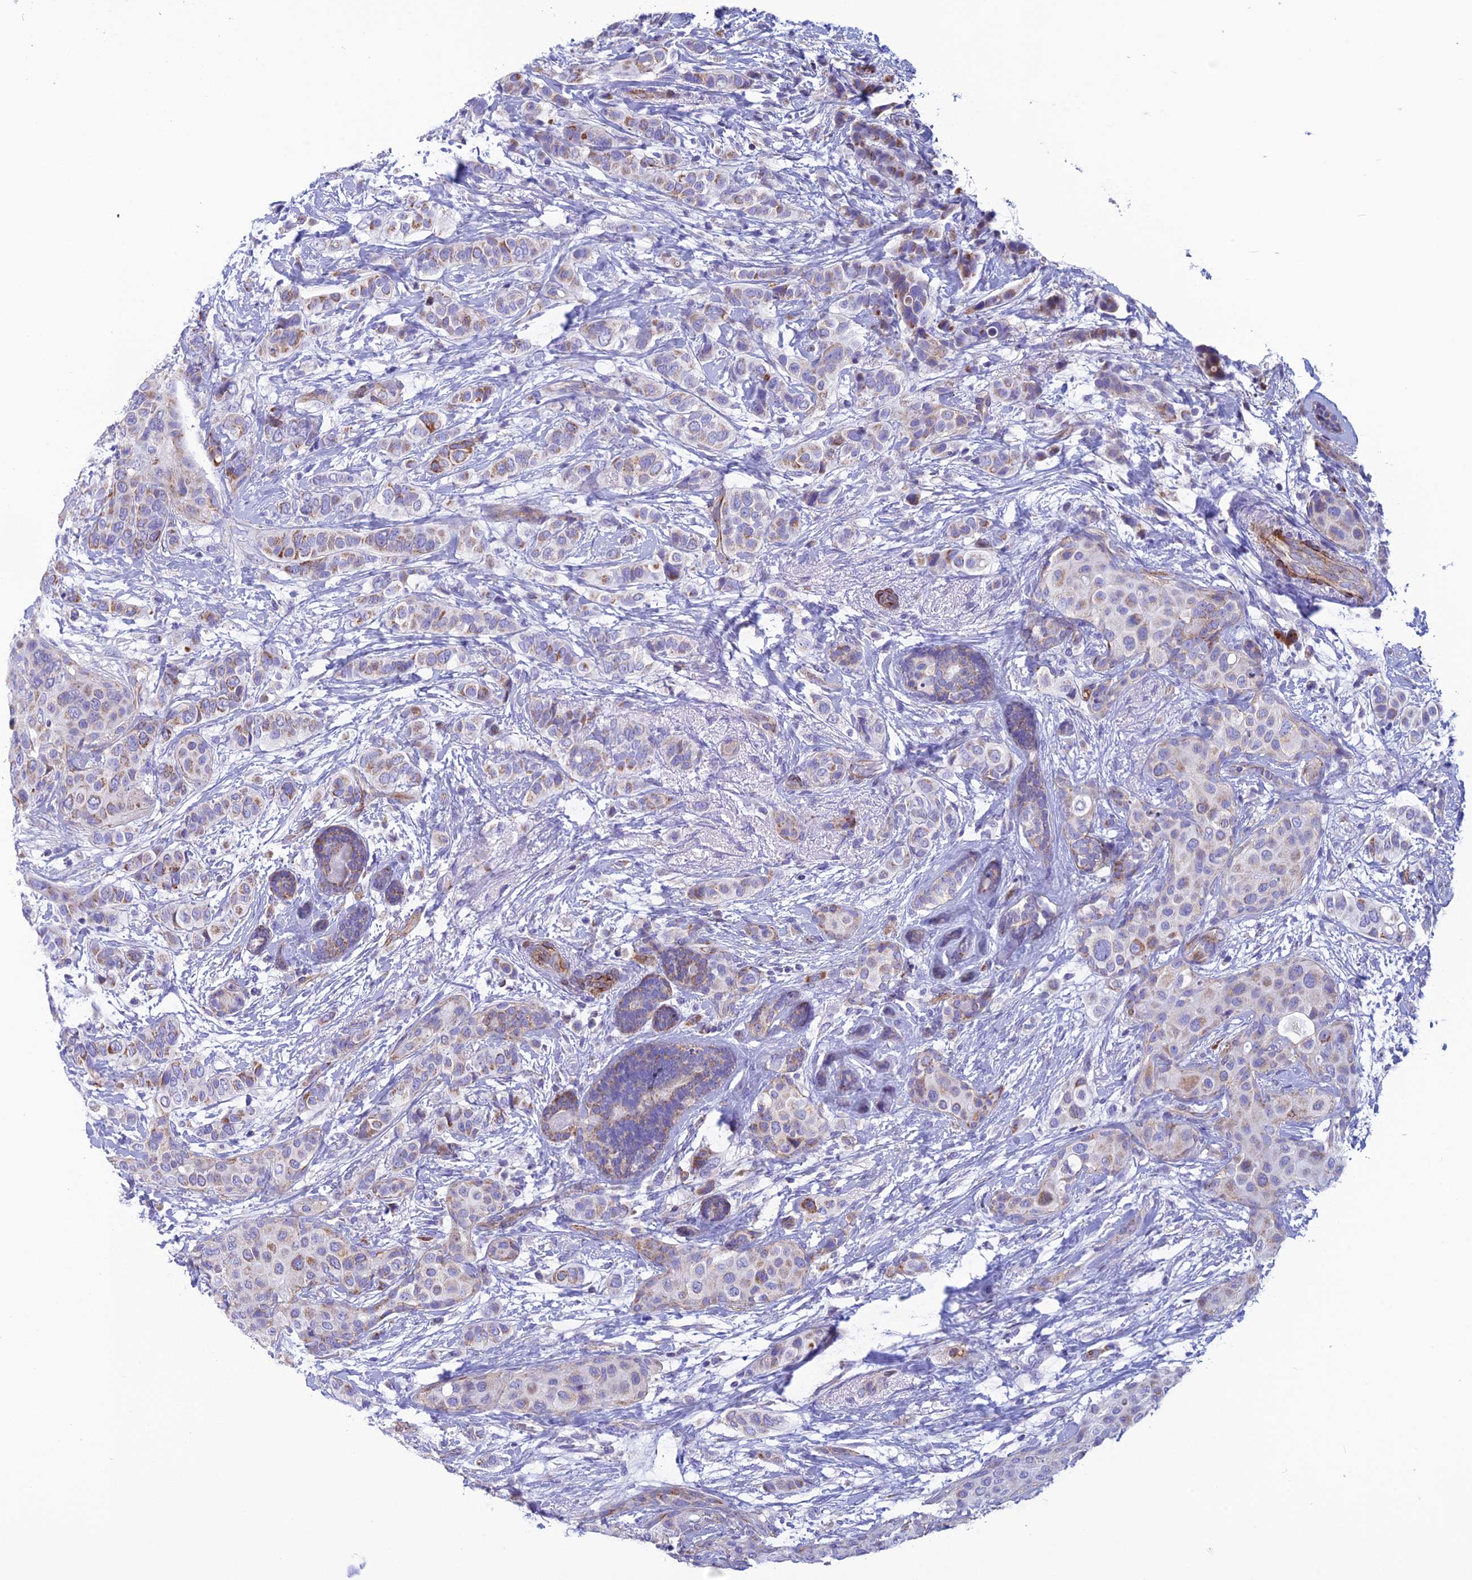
{"staining": {"intensity": "moderate", "quantity": "25%-75%", "location": "cytoplasmic/membranous"}, "tissue": "breast cancer", "cell_type": "Tumor cells", "image_type": "cancer", "snomed": [{"axis": "morphology", "description": "Lobular carcinoma"}, {"axis": "topography", "description": "Breast"}], "caption": "Breast cancer (lobular carcinoma) stained with a protein marker displays moderate staining in tumor cells.", "gene": "POMGNT1", "patient": {"sex": "female", "age": 51}}